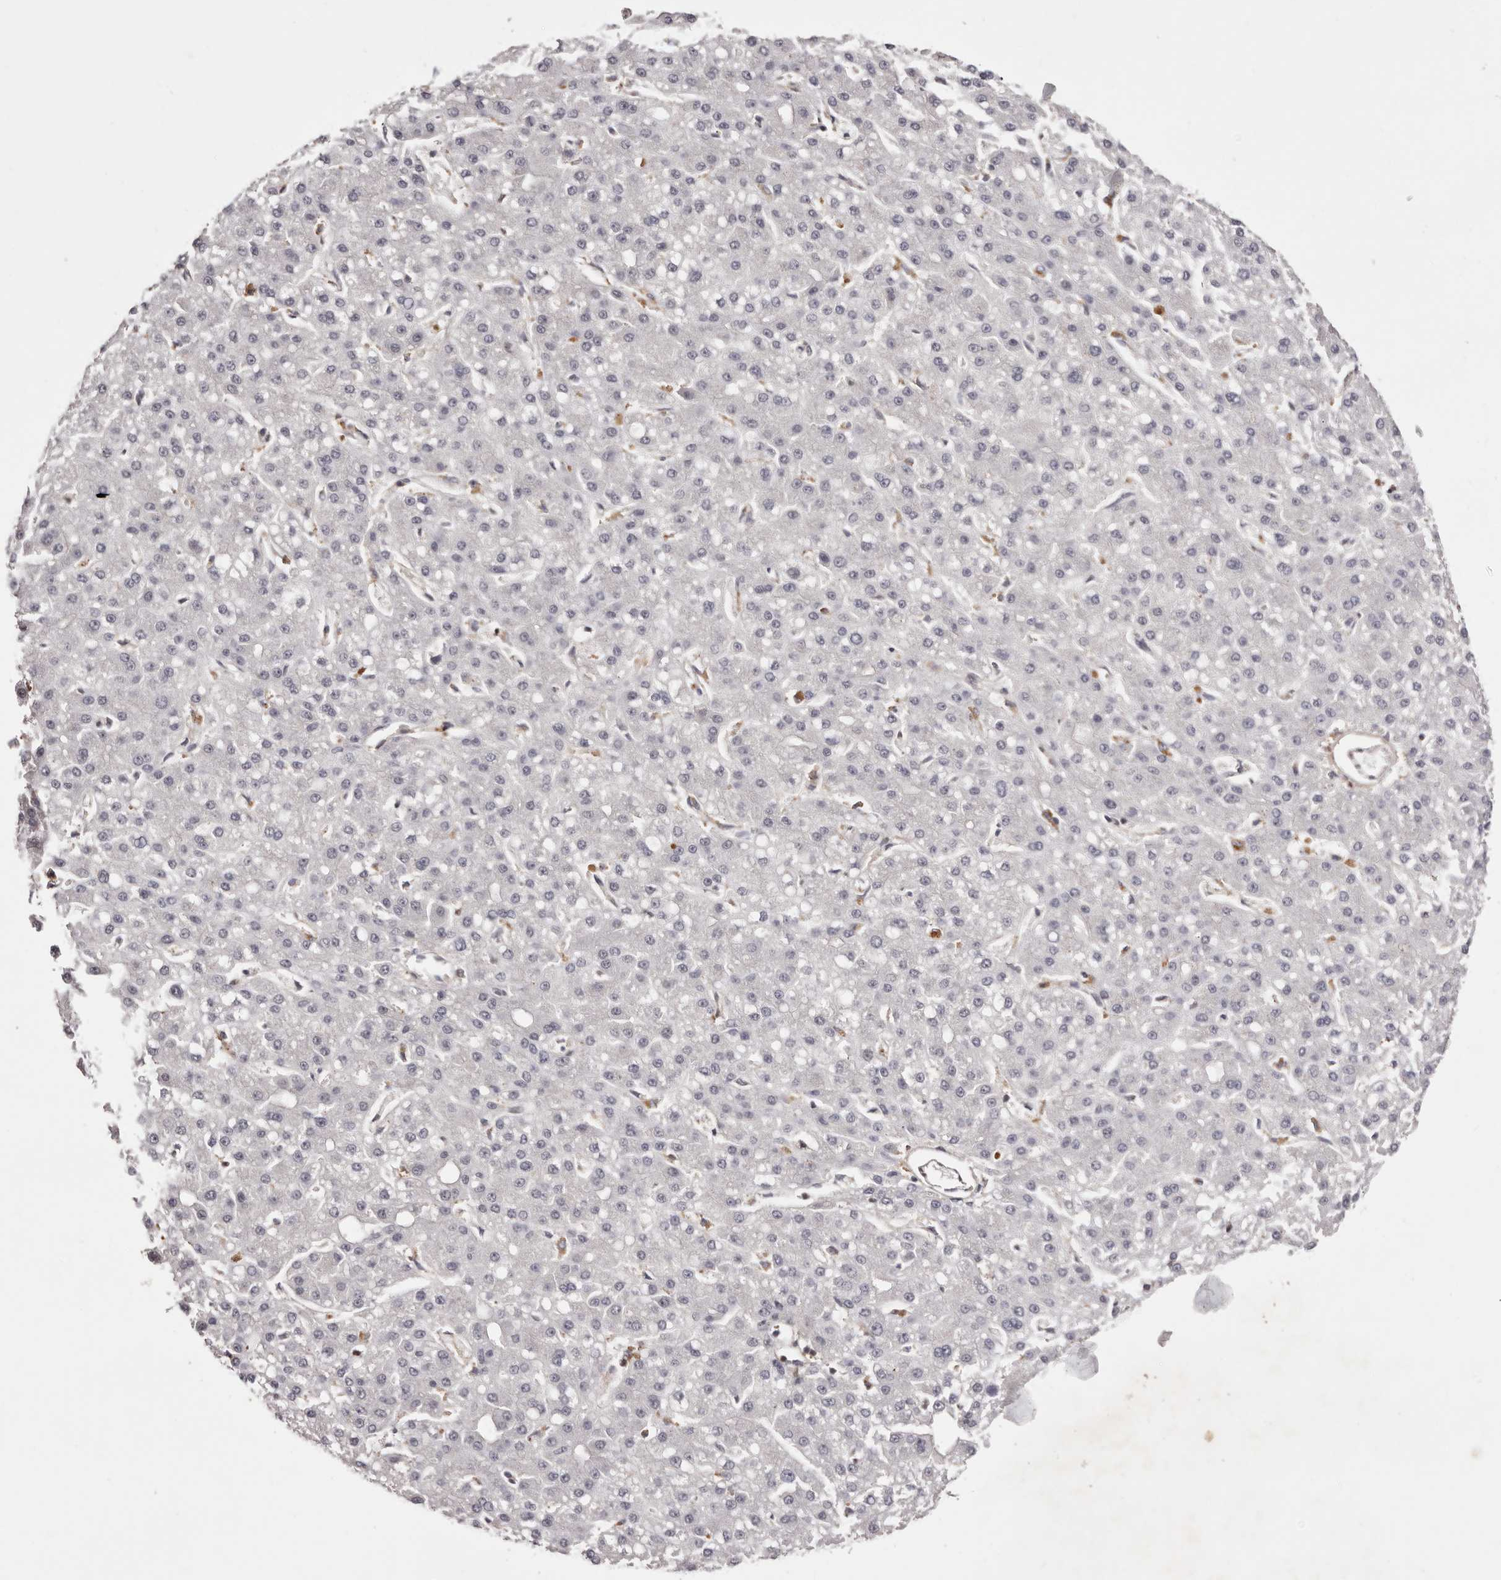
{"staining": {"intensity": "negative", "quantity": "none", "location": "none"}, "tissue": "liver cancer", "cell_type": "Tumor cells", "image_type": "cancer", "snomed": [{"axis": "morphology", "description": "Carcinoma, Hepatocellular, NOS"}, {"axis": "topography", "description": "Liver"}], "caption": "Tumor cells show no significant protein positivity in hepatocellular carcinoma (liver).", "gene": "FBXO5", "patient": {"sex": "male", "age": 67}}